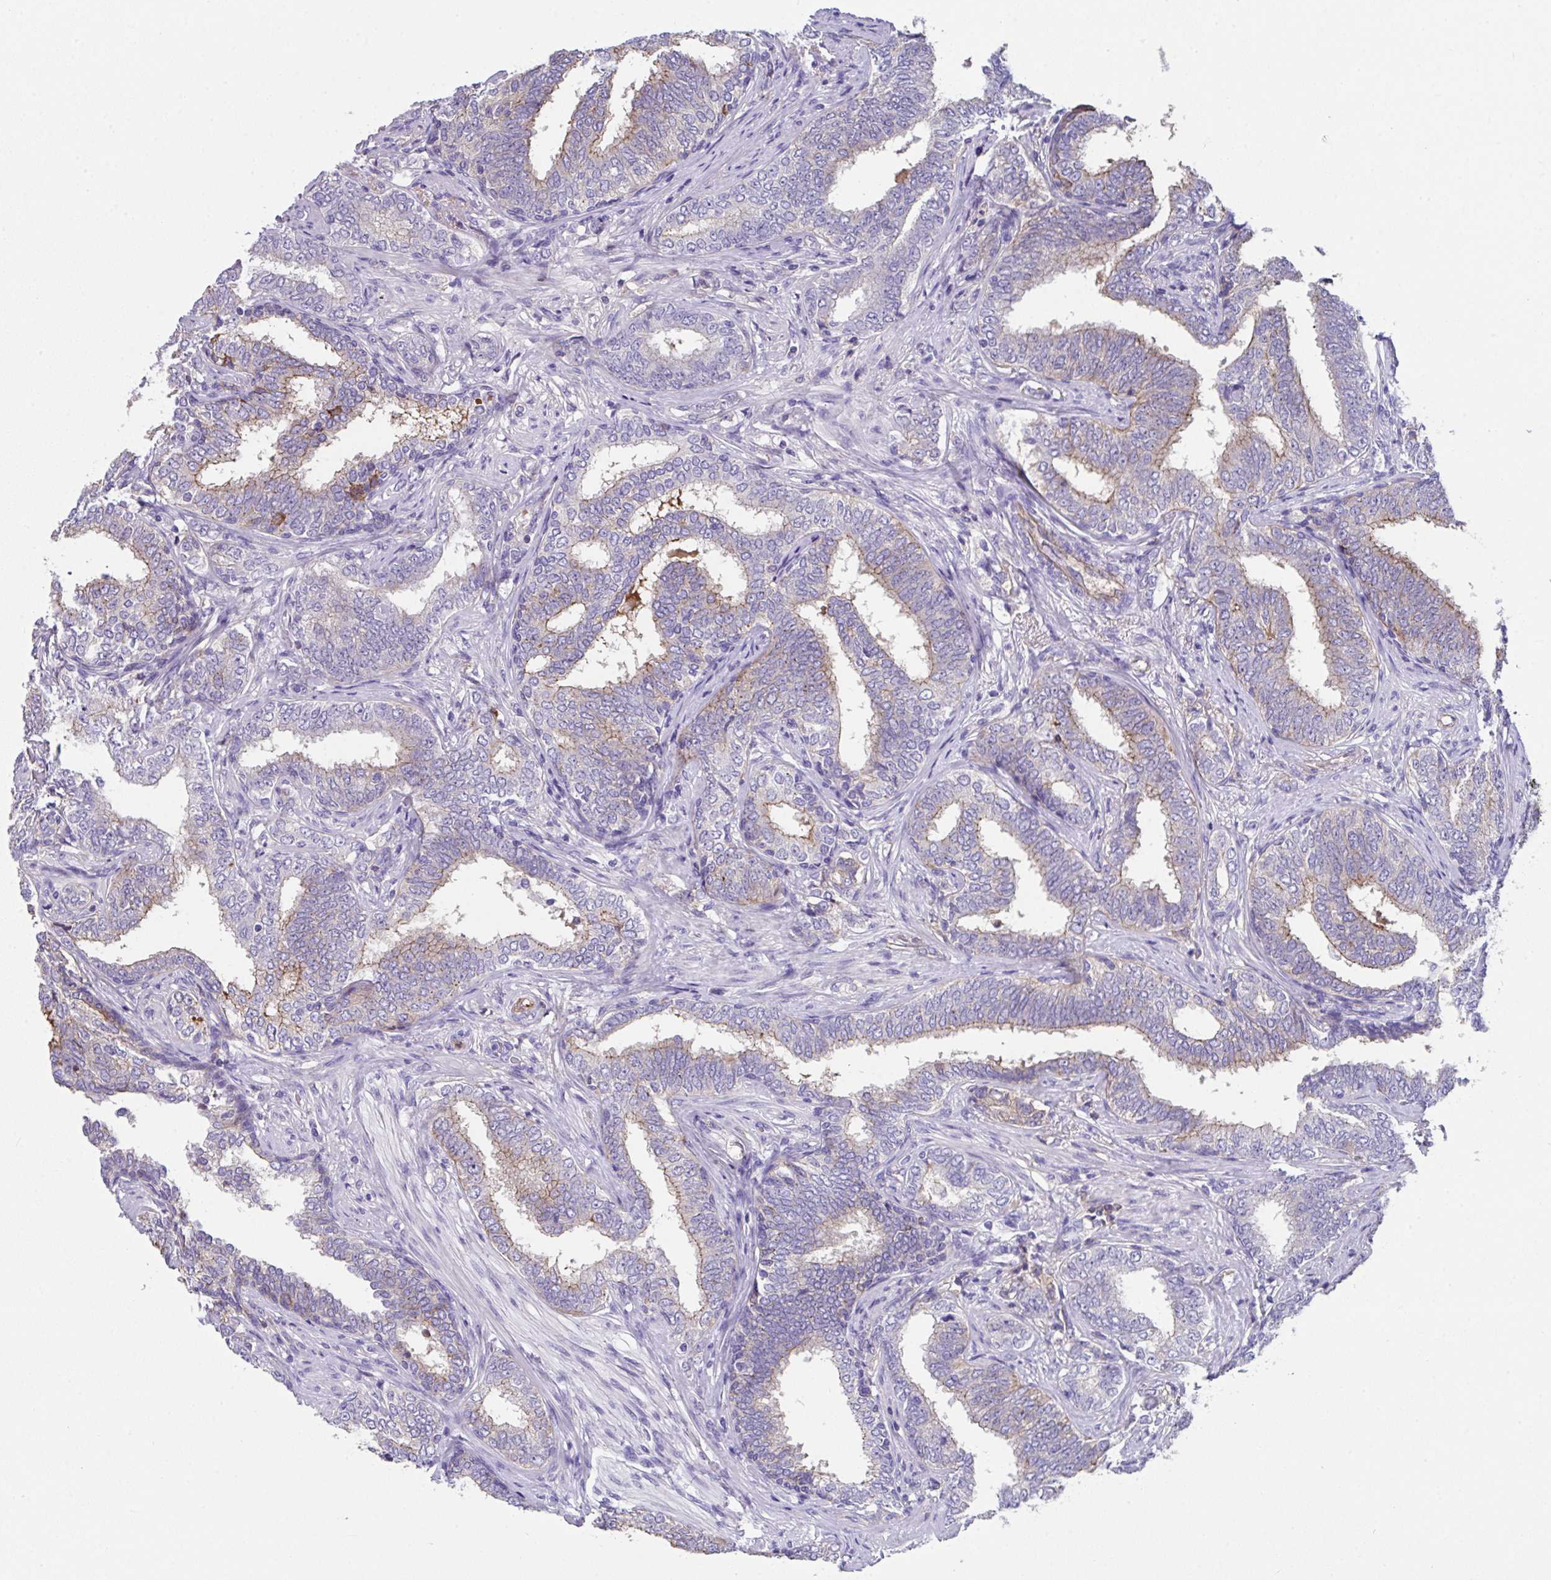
{"staining": {"intensity": "moderate", "quantity": "<25%", "location": "cytoplasmic/membranous"}, "tissue": "prostate cancer", "cell_type": "Tumor cells", "image_type": "cancer", "snomed": [{"axis": "morphology", "description": "Adenocarcinoma, High grade"}, {"axis": "topography", "description": "Prostate"}], "caption": "A brown stain labels moderate cytoplasmic/membranous positivity of a protein in human adenocarcinoma (high-grade) (prostate) tumor cells.", "gene": "ZNF813", "patient": {"sex": "male", "age": 72}}